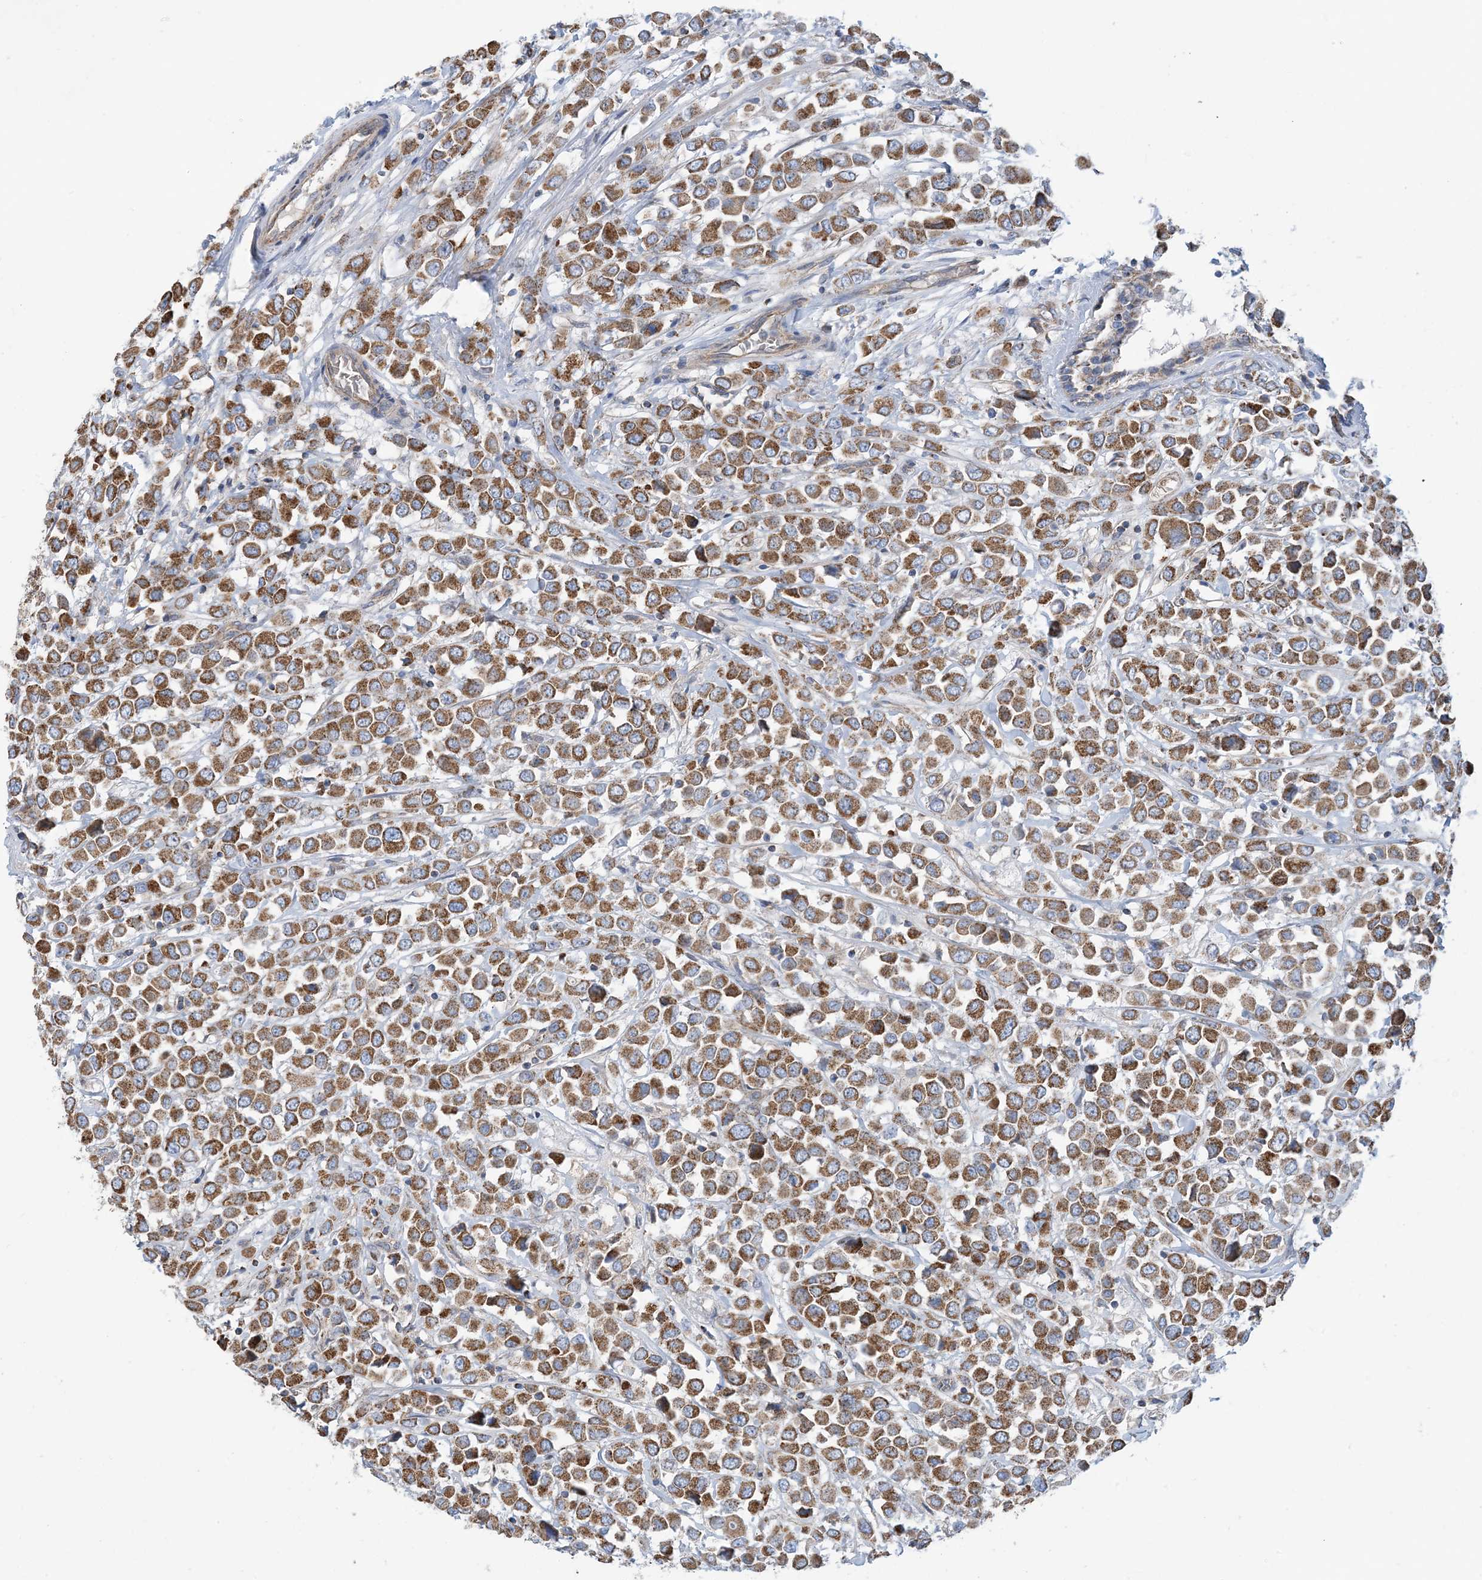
{"staining": {"intensity": "moderate", "quantity": ">75%", "location": "cytoplasmic/membranous"}, "tissue": "breast cancer", "cell_type": "Tumor cells", "image_type": "cancer", "snomed": [{"axis": "morphology", "description": "Duct carcinoma"}, {"axis": "topography", "description": "Breast"}], "caption": "Breast intraductal carcinoma stained for a protein (brown) reveals moderate cytoplasmic/membranous positive staining in approximately >75% of tumor cells.", "gene": "PHOSPHO2", "patient": {"sex": "female", "age": 61}}